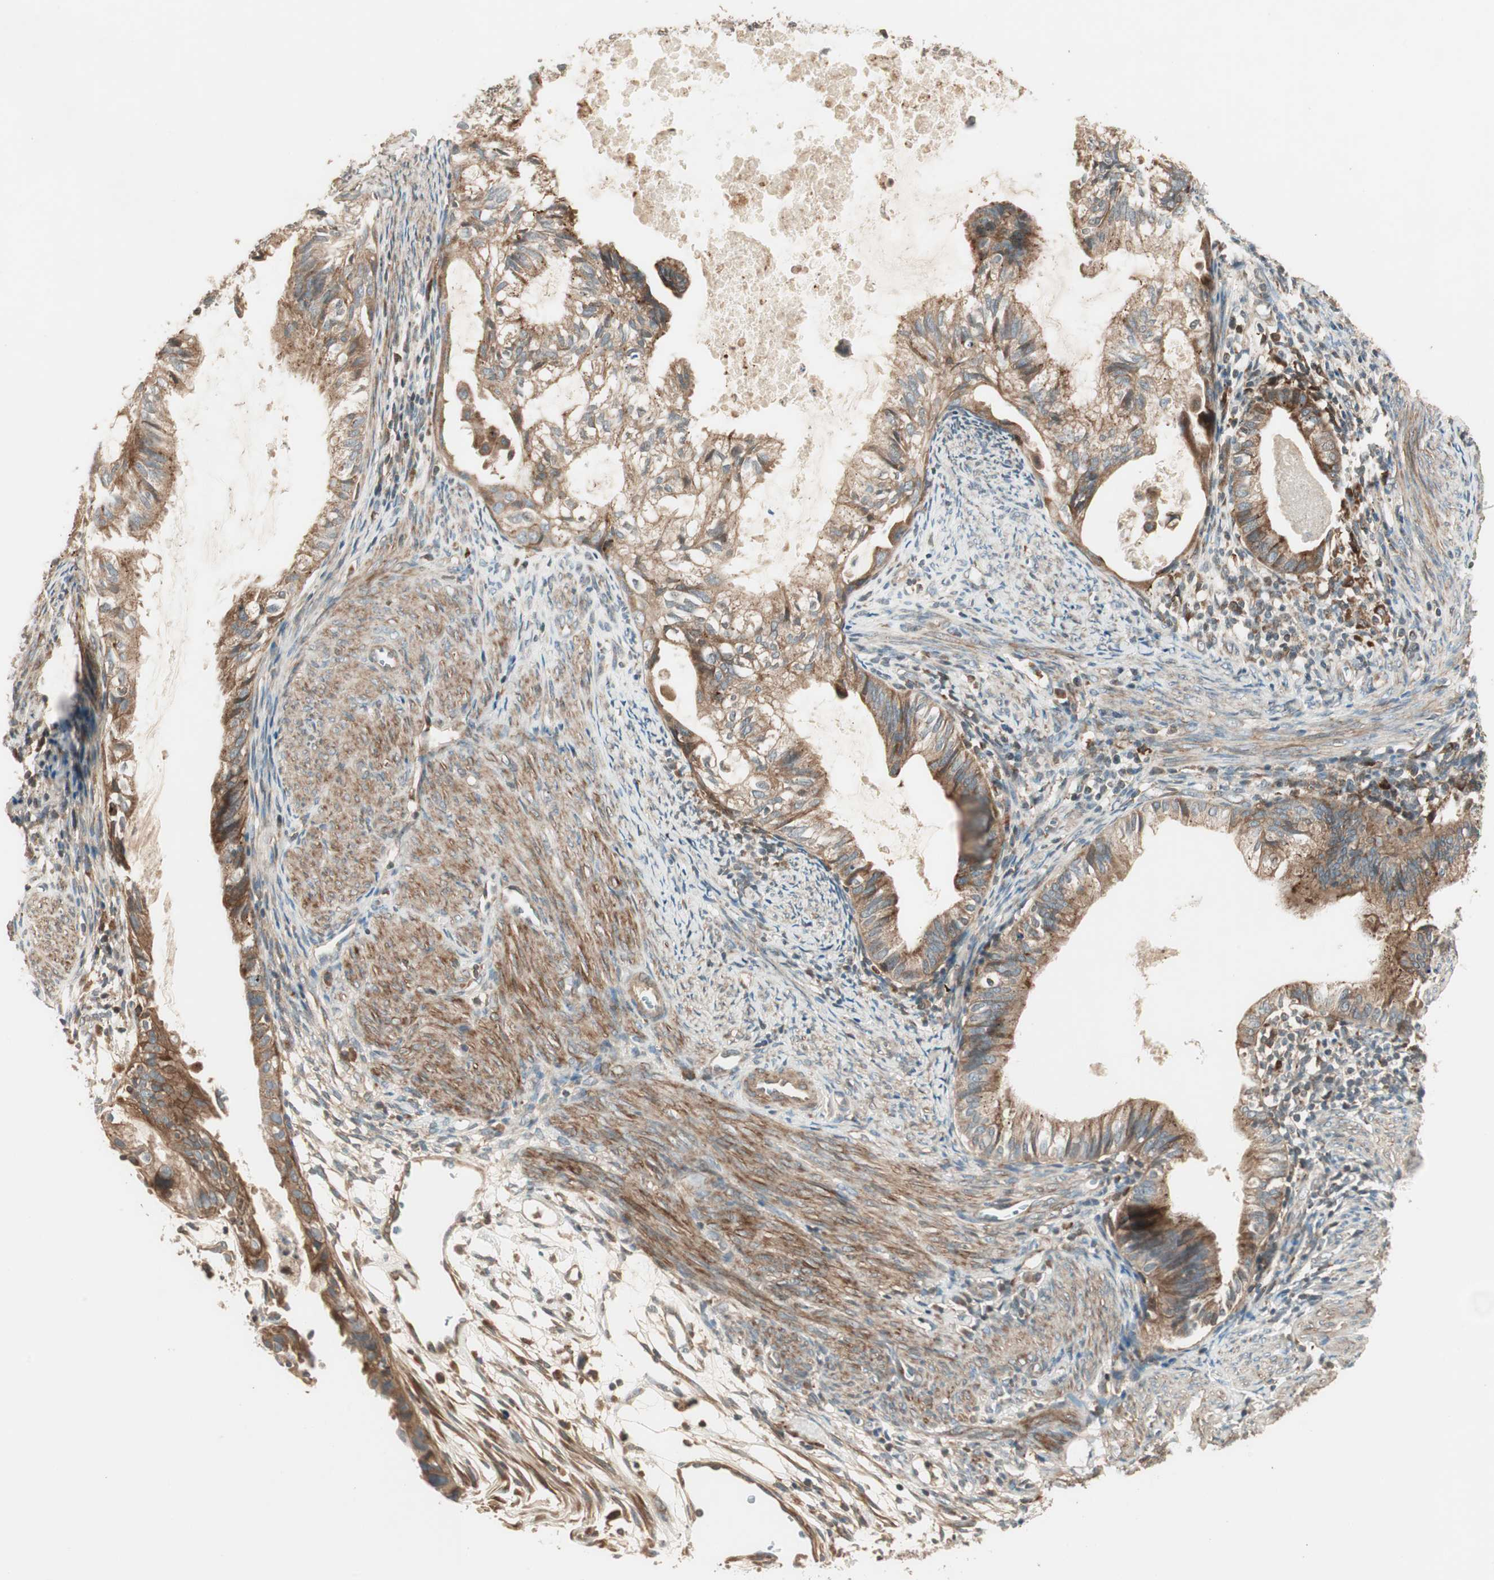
{"staining": {"intensity": "moderate", "quantity": ">75%", "location": "cytoplasmic/membranous"}, "tissue": "cervical cancer", "cell_type": "Tumor cells", "image_type": "cancer", "snomed": [{"axis": "morphology", "description": "Normal tissue, NOS"}, {"axis": "morphology", "description": "Adenocarcinoma, NOS"}, {"axis": "topography", "description": "Cervix"}, {"axis": "topography", "description": "Endometrium"}], "caption": "Immunohistochemistry of cervical adenocarcinoma demonstrates medium levels of moderate cytoplasmic/membranous expression in approximately >75% of tumor cells. (Stains: DAB in brown, nuclei in blue, Microscopy: brightfield microscopy at high magnification).", "gene": "SFRP1", "patient": {"sex": "female", "age": 86}}